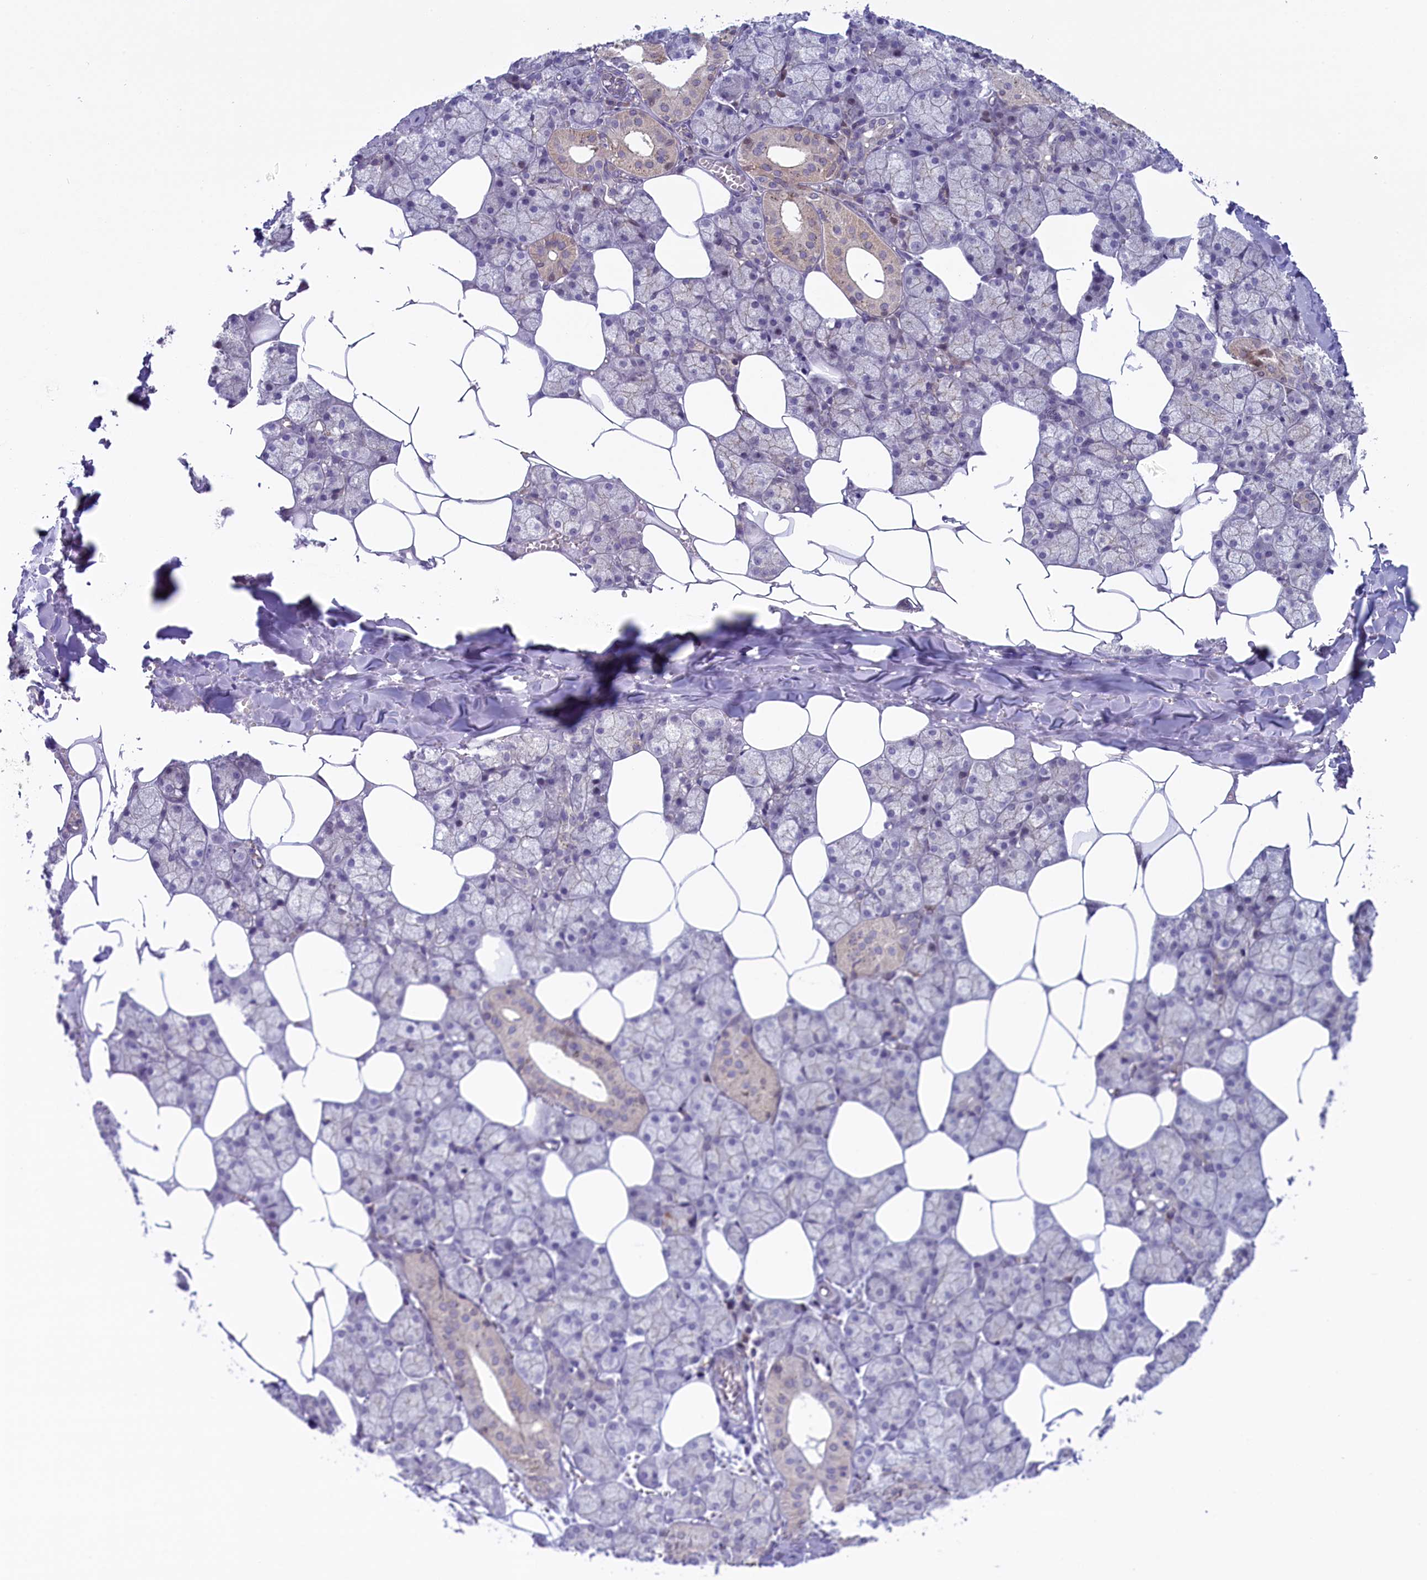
{"staining": {"intensity": "weak", "quantity": "<25%", "location": "cytoplasmic/membranous"}, "tissue": "salivary gland", "cell_type": "Glandular cells", "image_type": "normal", "snomed": [{"axis": "morphology", "description": "Normal tissue, NOS"}, {"axis": "topography", "description": "Salivary gland"}], "caption": "Glandular cells show no significant expression in unremarkable salivary gland. (DAB (3,3'-diaminobenzidine) IHC with hematoxylin counter stain).", "gene": "CCL23", "patient": {"sex": "male", "age": 62}}